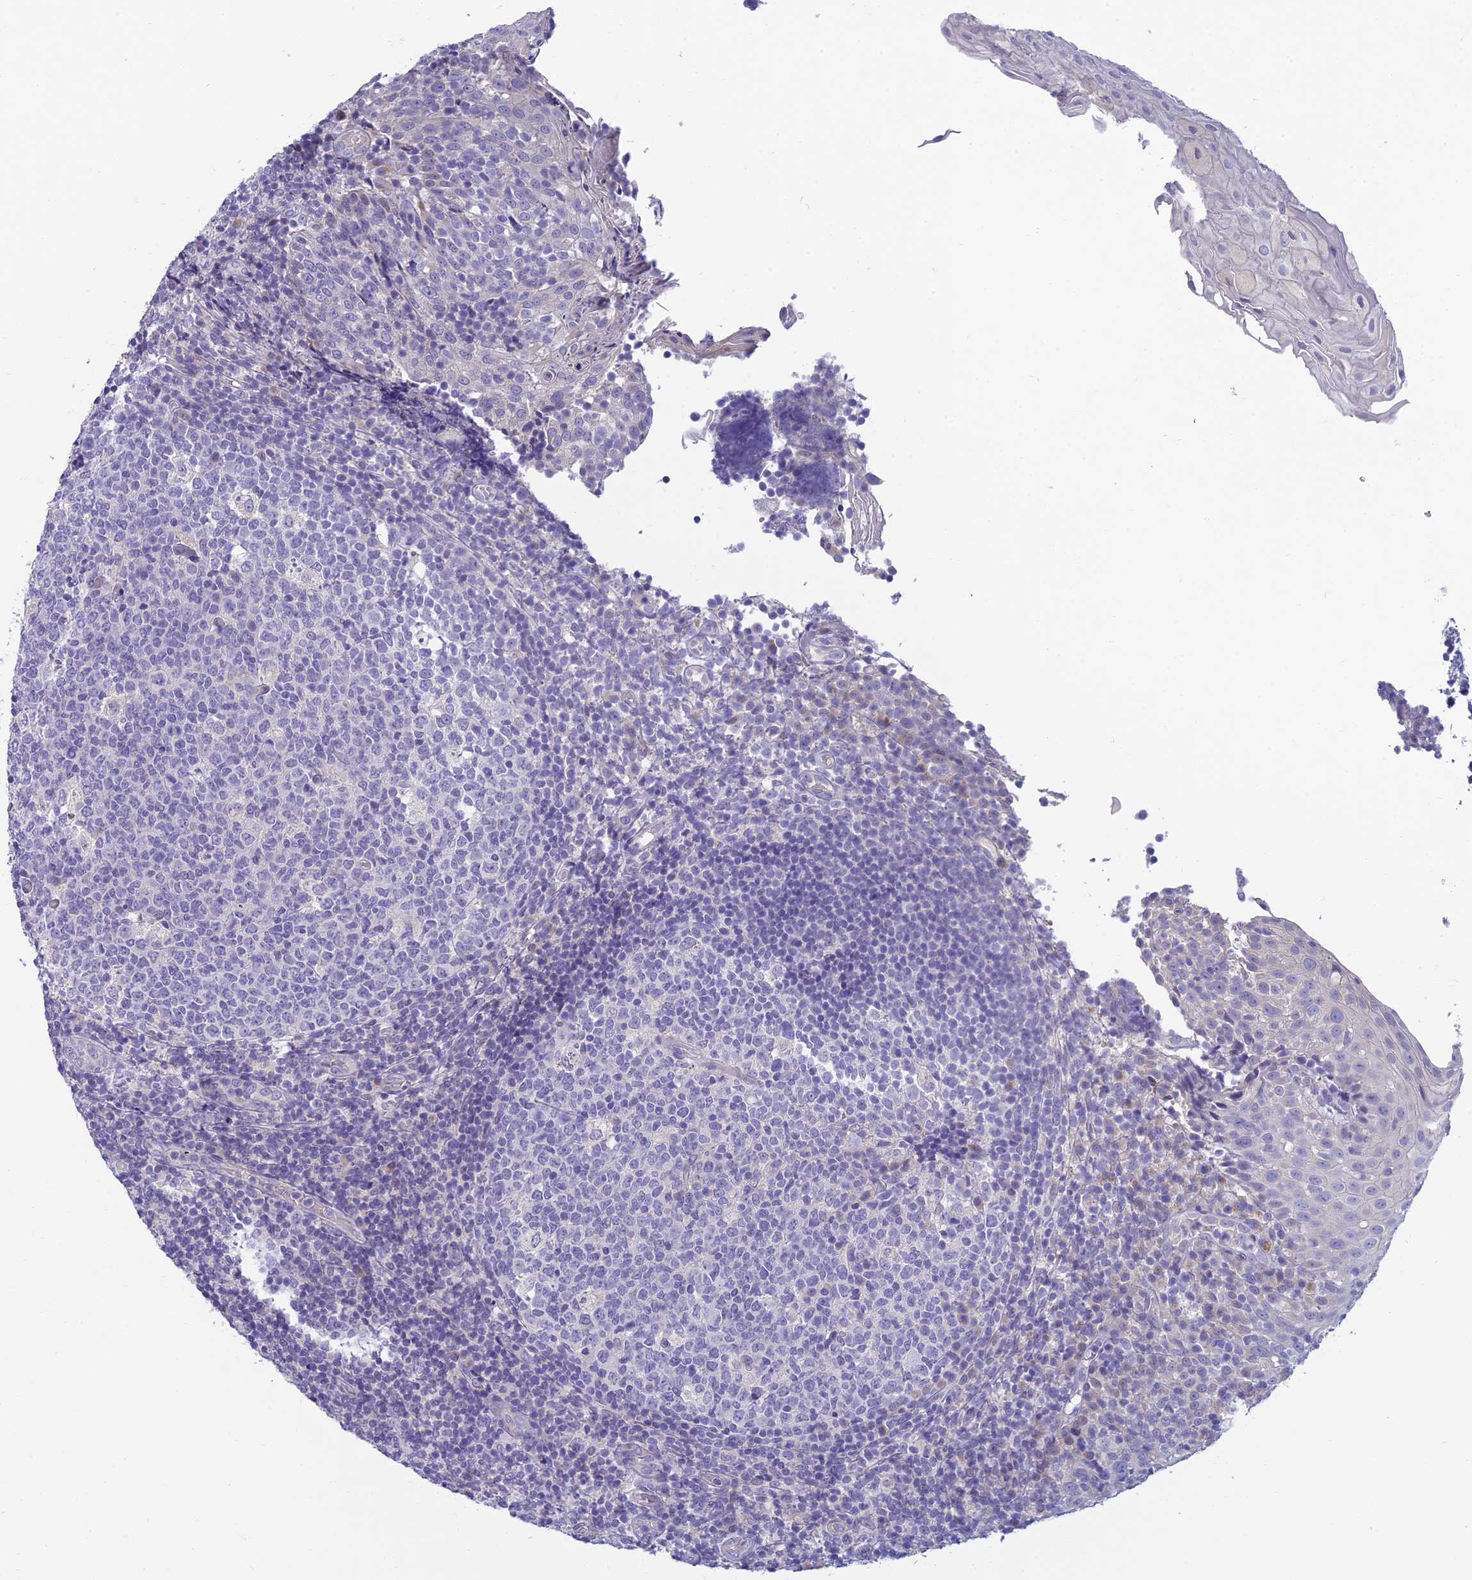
{"staining": {"intensity": "negative", "quantity": "none", "location": "none"}, "tissue": "tonsil", "cell_type": "Germinal center cells", "image_type": "normal", "snomed": [{"axis": "morphology", "description": "Normal tissue, NOS"}, {"axis": "topography", "description": "Tonsil"}], "caption": "Germinal center cells are negative for brown protein staining in normal tonsil. (Stains: DAB (3,3'-diaminobenzidine) immunohistochemistry with hematoxylin counter stain, Microscopy: brightfield microscopy at high magnification).", "gene": "SLC25A41", "patient": {"sex": "female", "age": 19}}